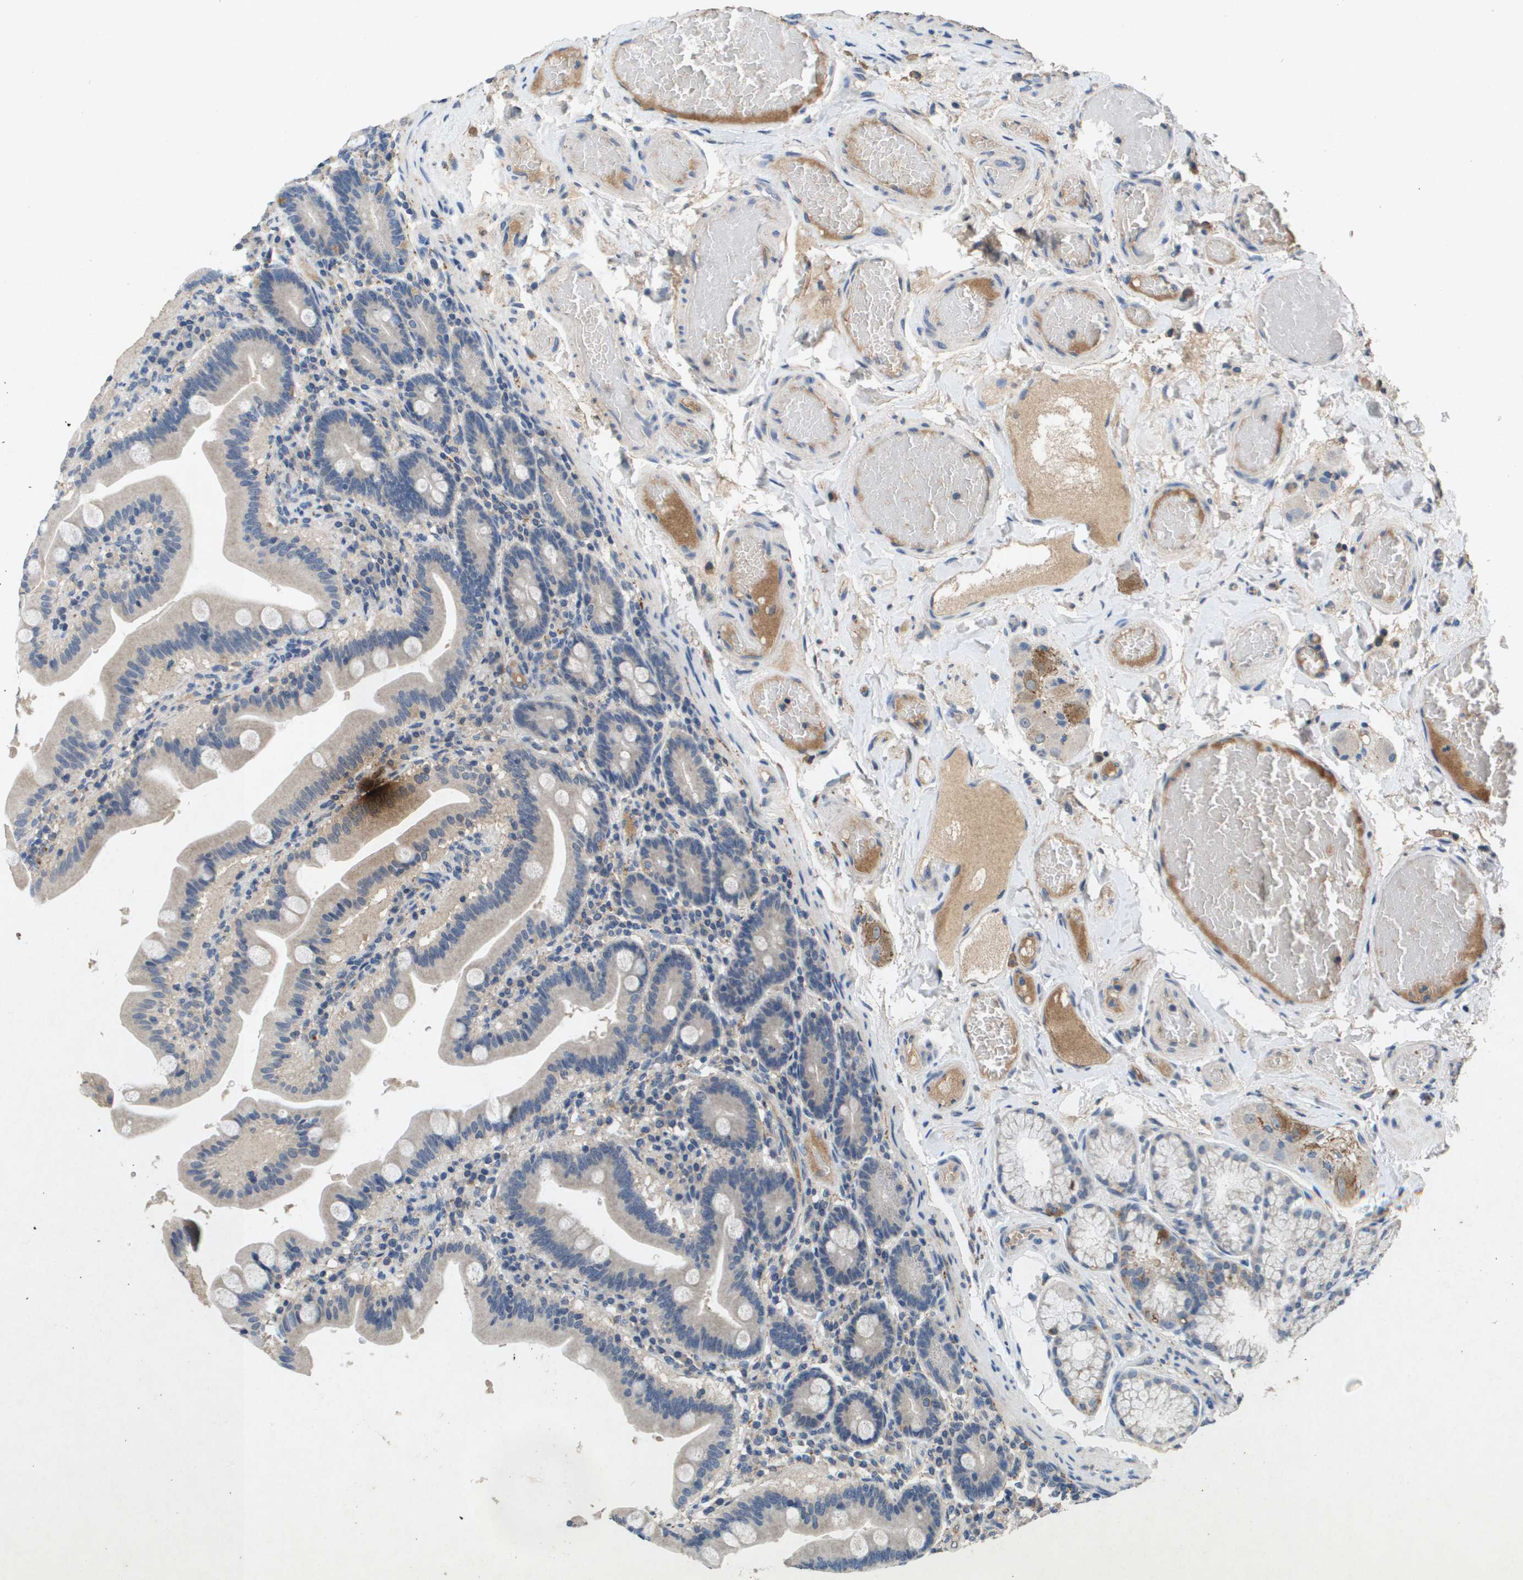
{"staining": {"intensity": "weak", "quantity": "<25%", "location": "cytoplasmic/membranous"}, "tissue": "duodenum", "cell_type": "Glandular cells", "image_type": "normal", "snomed": [{"axis": "morphology", "description": "Normal tissue, NOS"}, {"axis": "topography", "description": "Duodenum"}], "caption": "High power microscopy image of an IHC photomicrograph of benign duodenum, revealing no significant staining in glandular cells.", "gene": "PROC", "patient": {"sex": "male", "age": 54}}